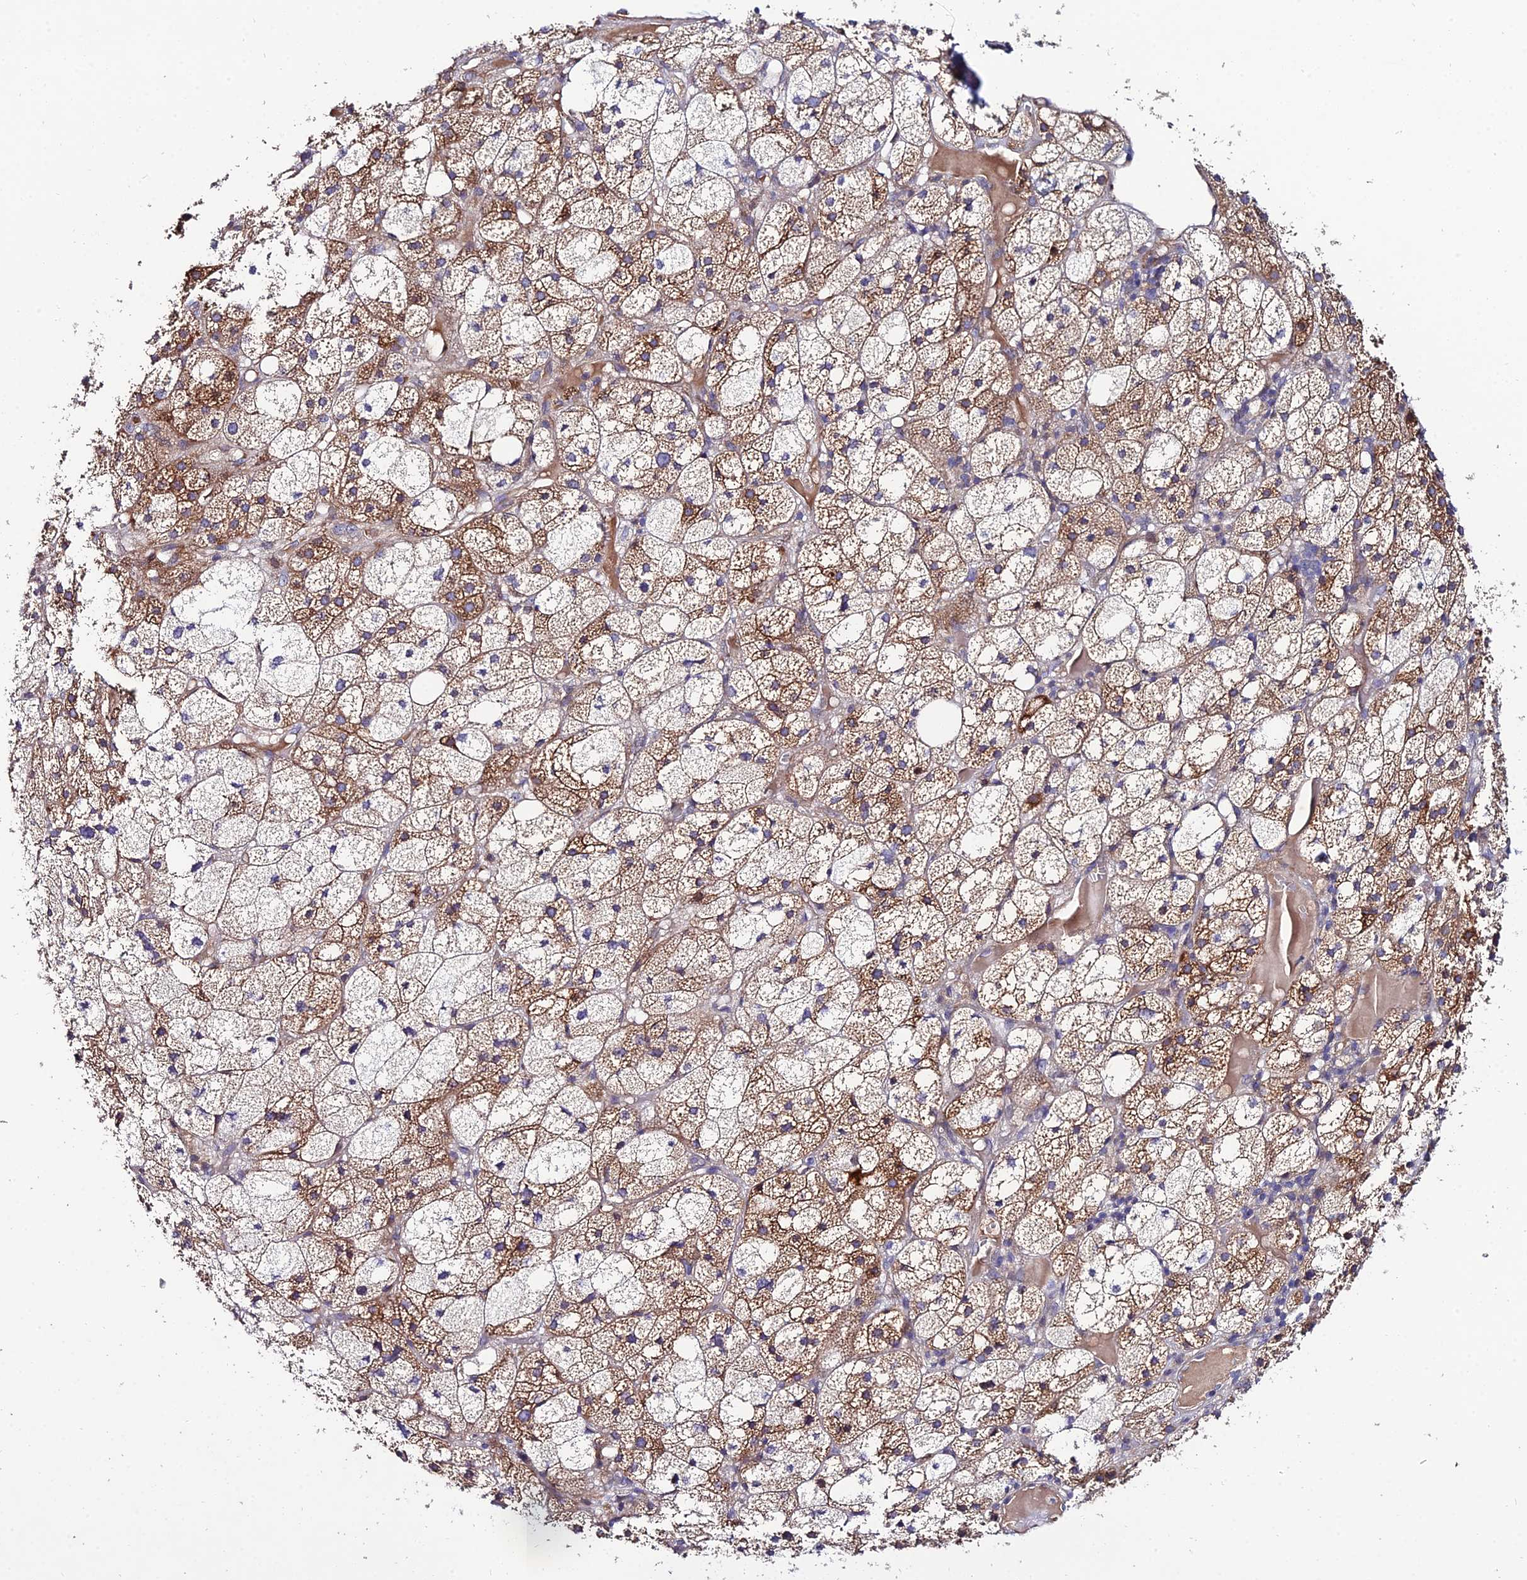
{"staining": {"intensity": "moderate", "quantity": ">75%", "location": "cytoplasmic/membranous"}, "tissue": "adrenal gland", "cell_type": "Glandular cells", "image_type": "normal", "snomed": [{"axis": "morphology", "description": "Normal tissue, NOS"}, {"axis": "topography", "description": "Adrenal gland"}], "caption": "Immunohistochemistry (IHC) of normal human adrenal gland reveals medium levels of moderate cytoplasmic/membranous positivity in about >75% of glandular cells. Immunohistochemistry (IHC) stains the protein of interest in brown and the nuclei are stained blue.", "gene": "ARL6IP1", "patient": {"sex": "female", "age": 61}}